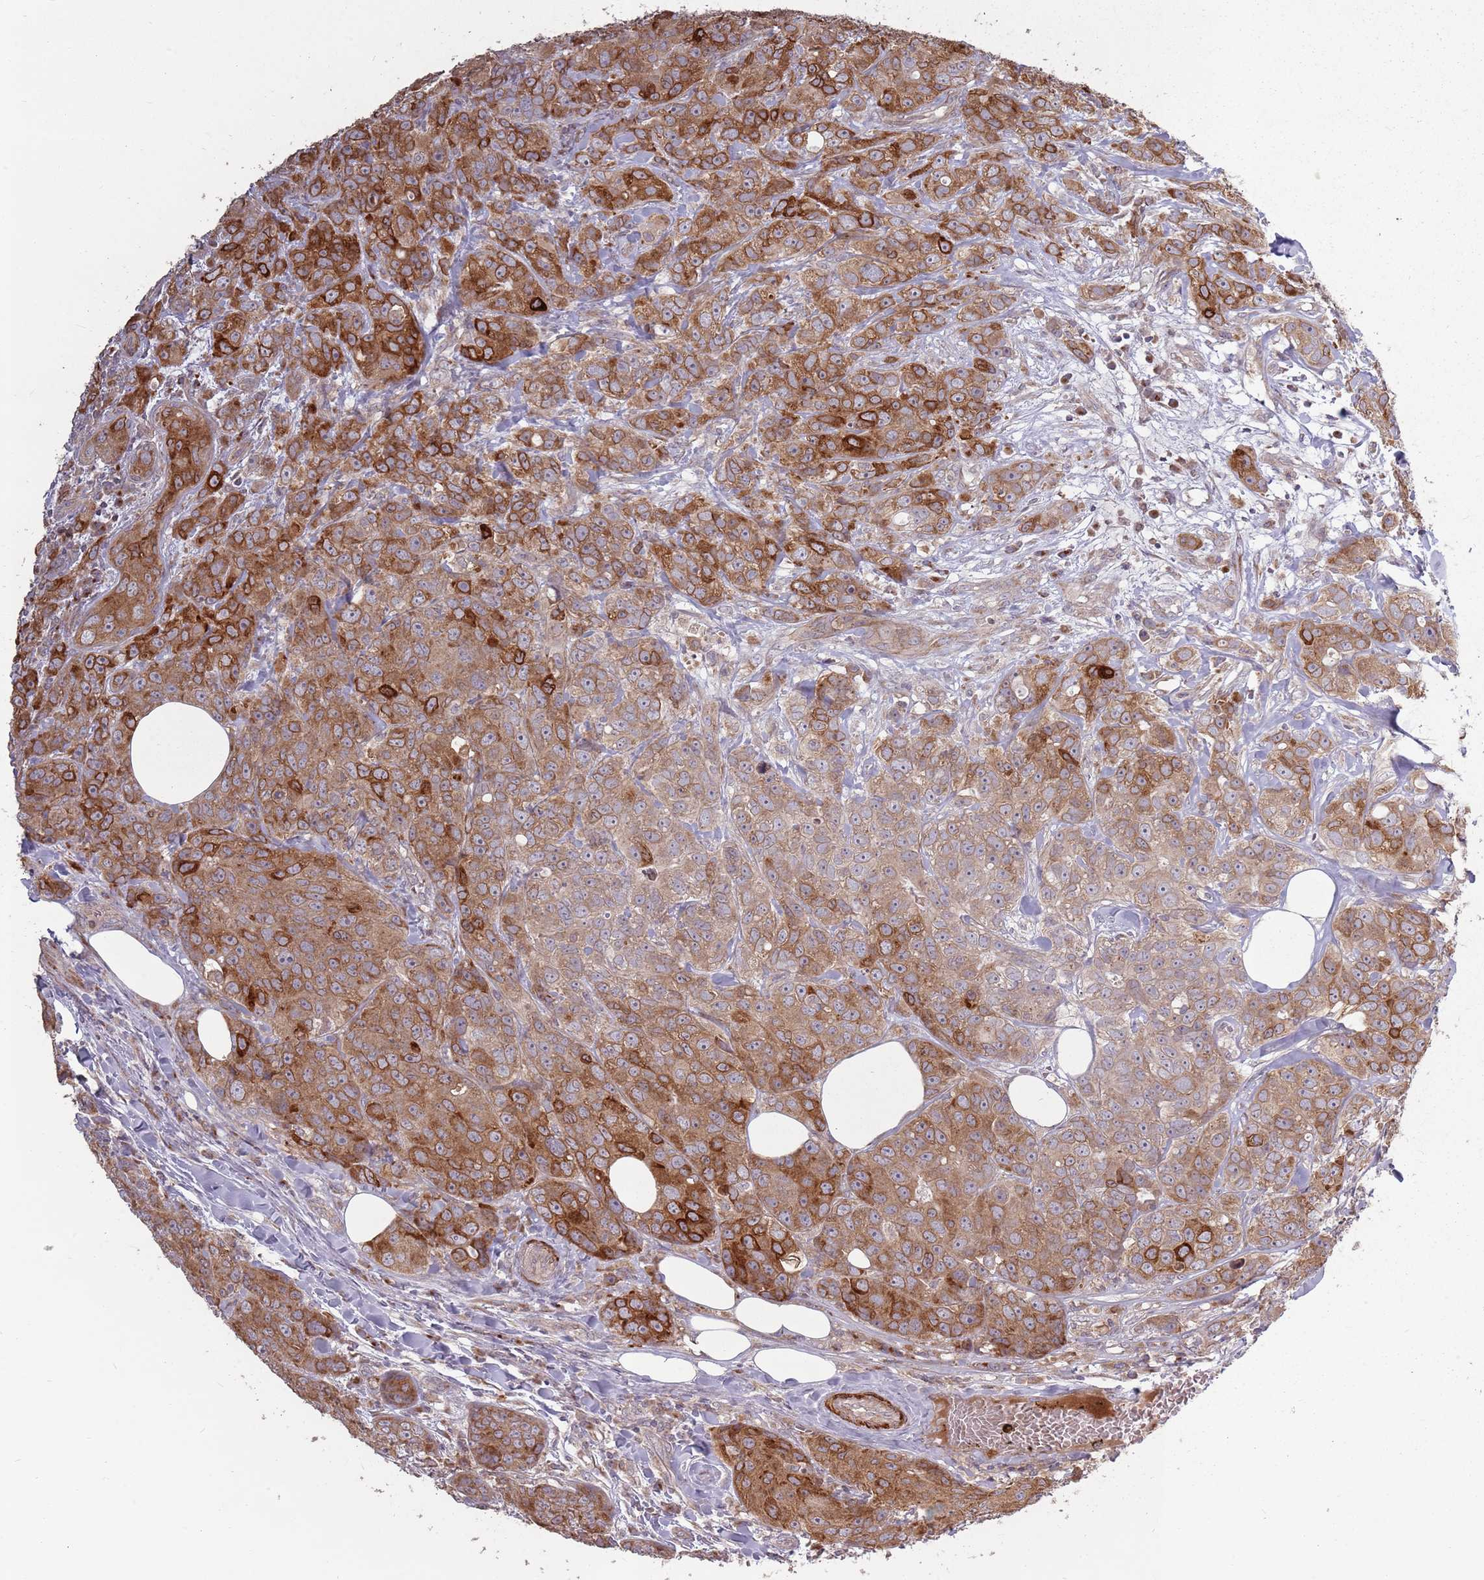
{"staining": {"intensity": "strong", "quantity": ">75%", "location": "cytoplasmic/membranous"}, "tissue": "breast cancer", "cell_type": "Tumor cells", "image_type": "cancer", "snomed": [{"axis": "morphology", "description": "Duct carcinoma"}, {"axis": "topography", "description": "Breast"}], "caption": "A brown stain highlights strong cytoplasmic/membranous positivity of a protein in human infiltrating ductal carcinoma (breast) tumor cells.", "gene": "PLD6", "patient": {"sex": "female", "age": 43}}